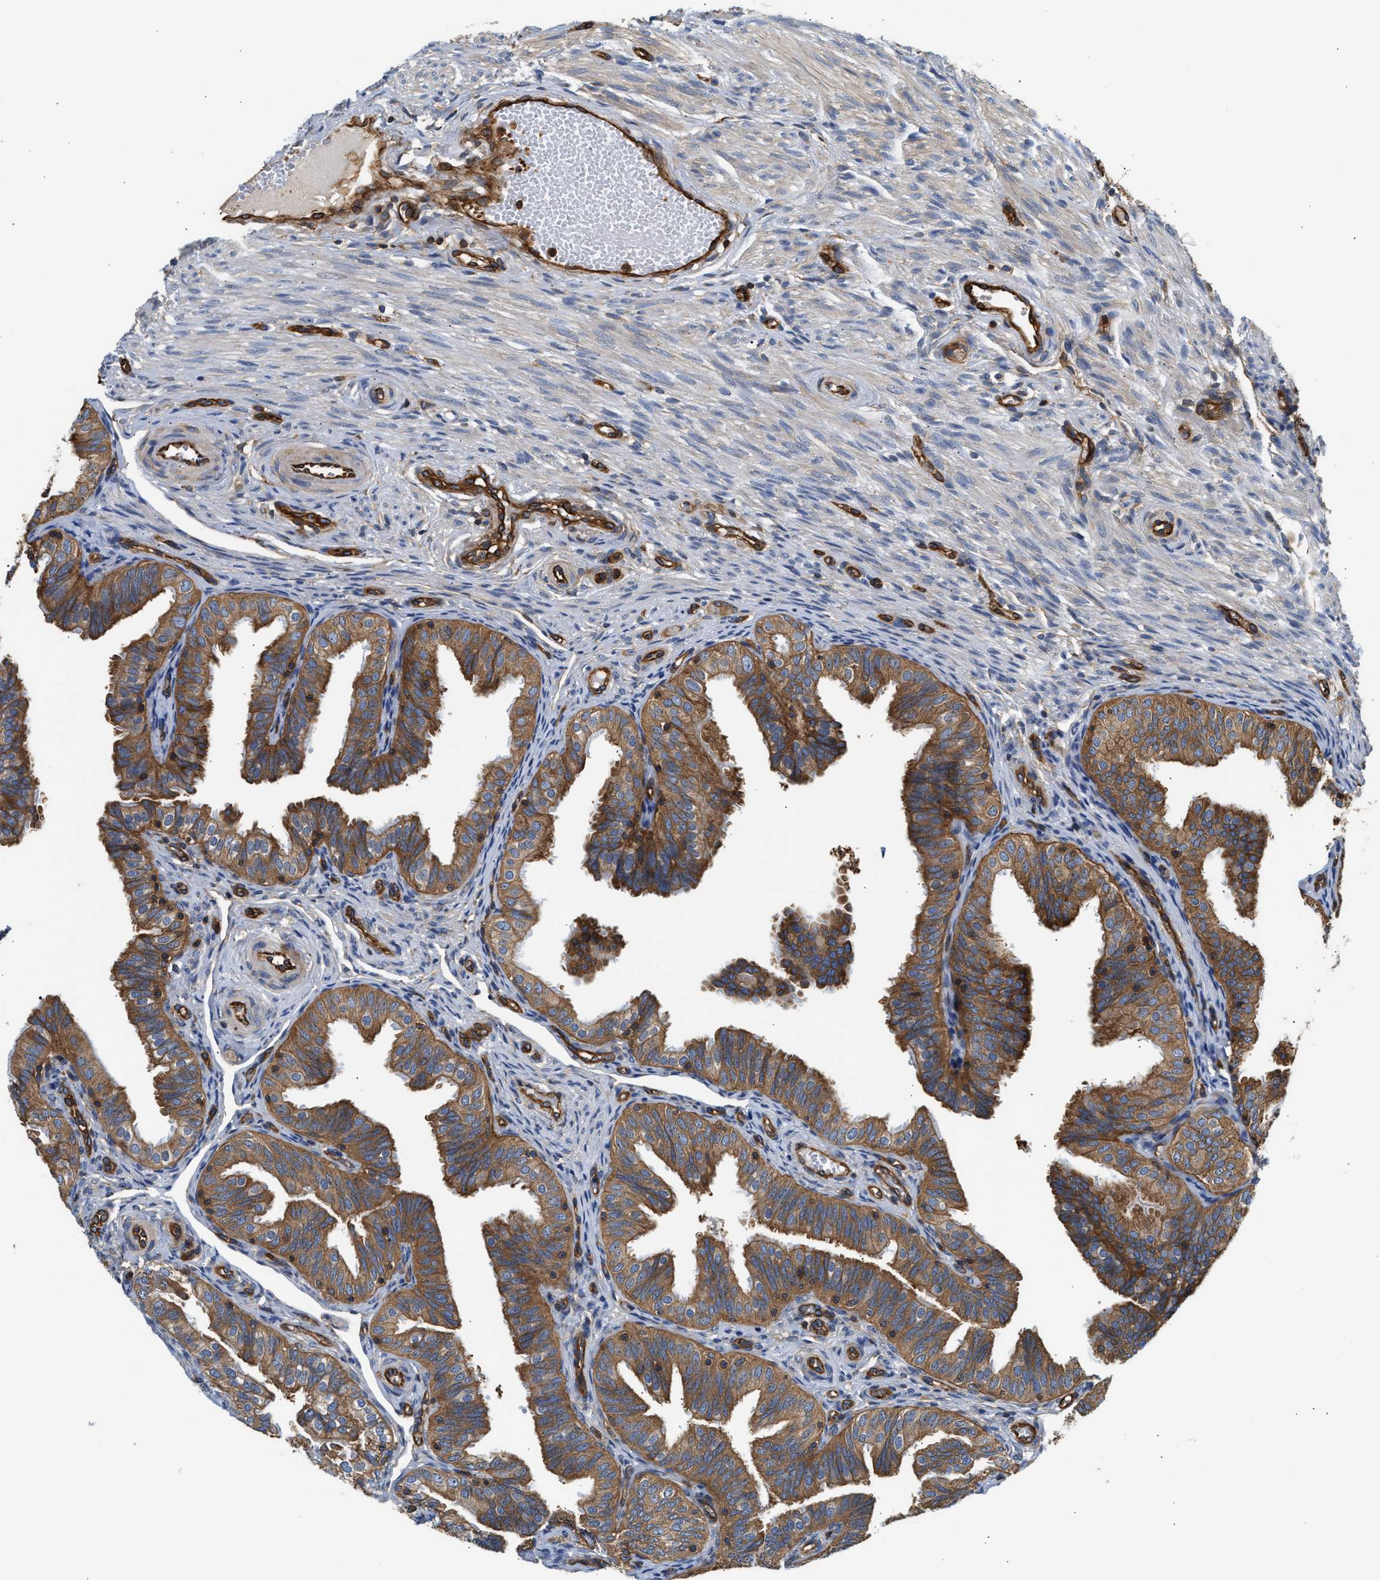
{"staining": {"intensity": "moderate", "quantity": ">75%", "location": "cytoplasmic/membranous"}, "tissue": "fallopian tube", "cell_type": "Glandular cells", "image_type": "normal", "snomed": [{"axis": "morphology", "description": "Normal tissue, NOS"}, {"axis": "topography", "description": "Fallopian tube"}], "caption": "DAB (3,3'-diaminobenzidine) immunohistochemical staining of benign fallopian tube exhibits moderate cytoplasmic/membranous protein positivity in about >75% of glandular cells.", "gene": "SAMD9L", "patient": {"sex": "female", "age": 35}}